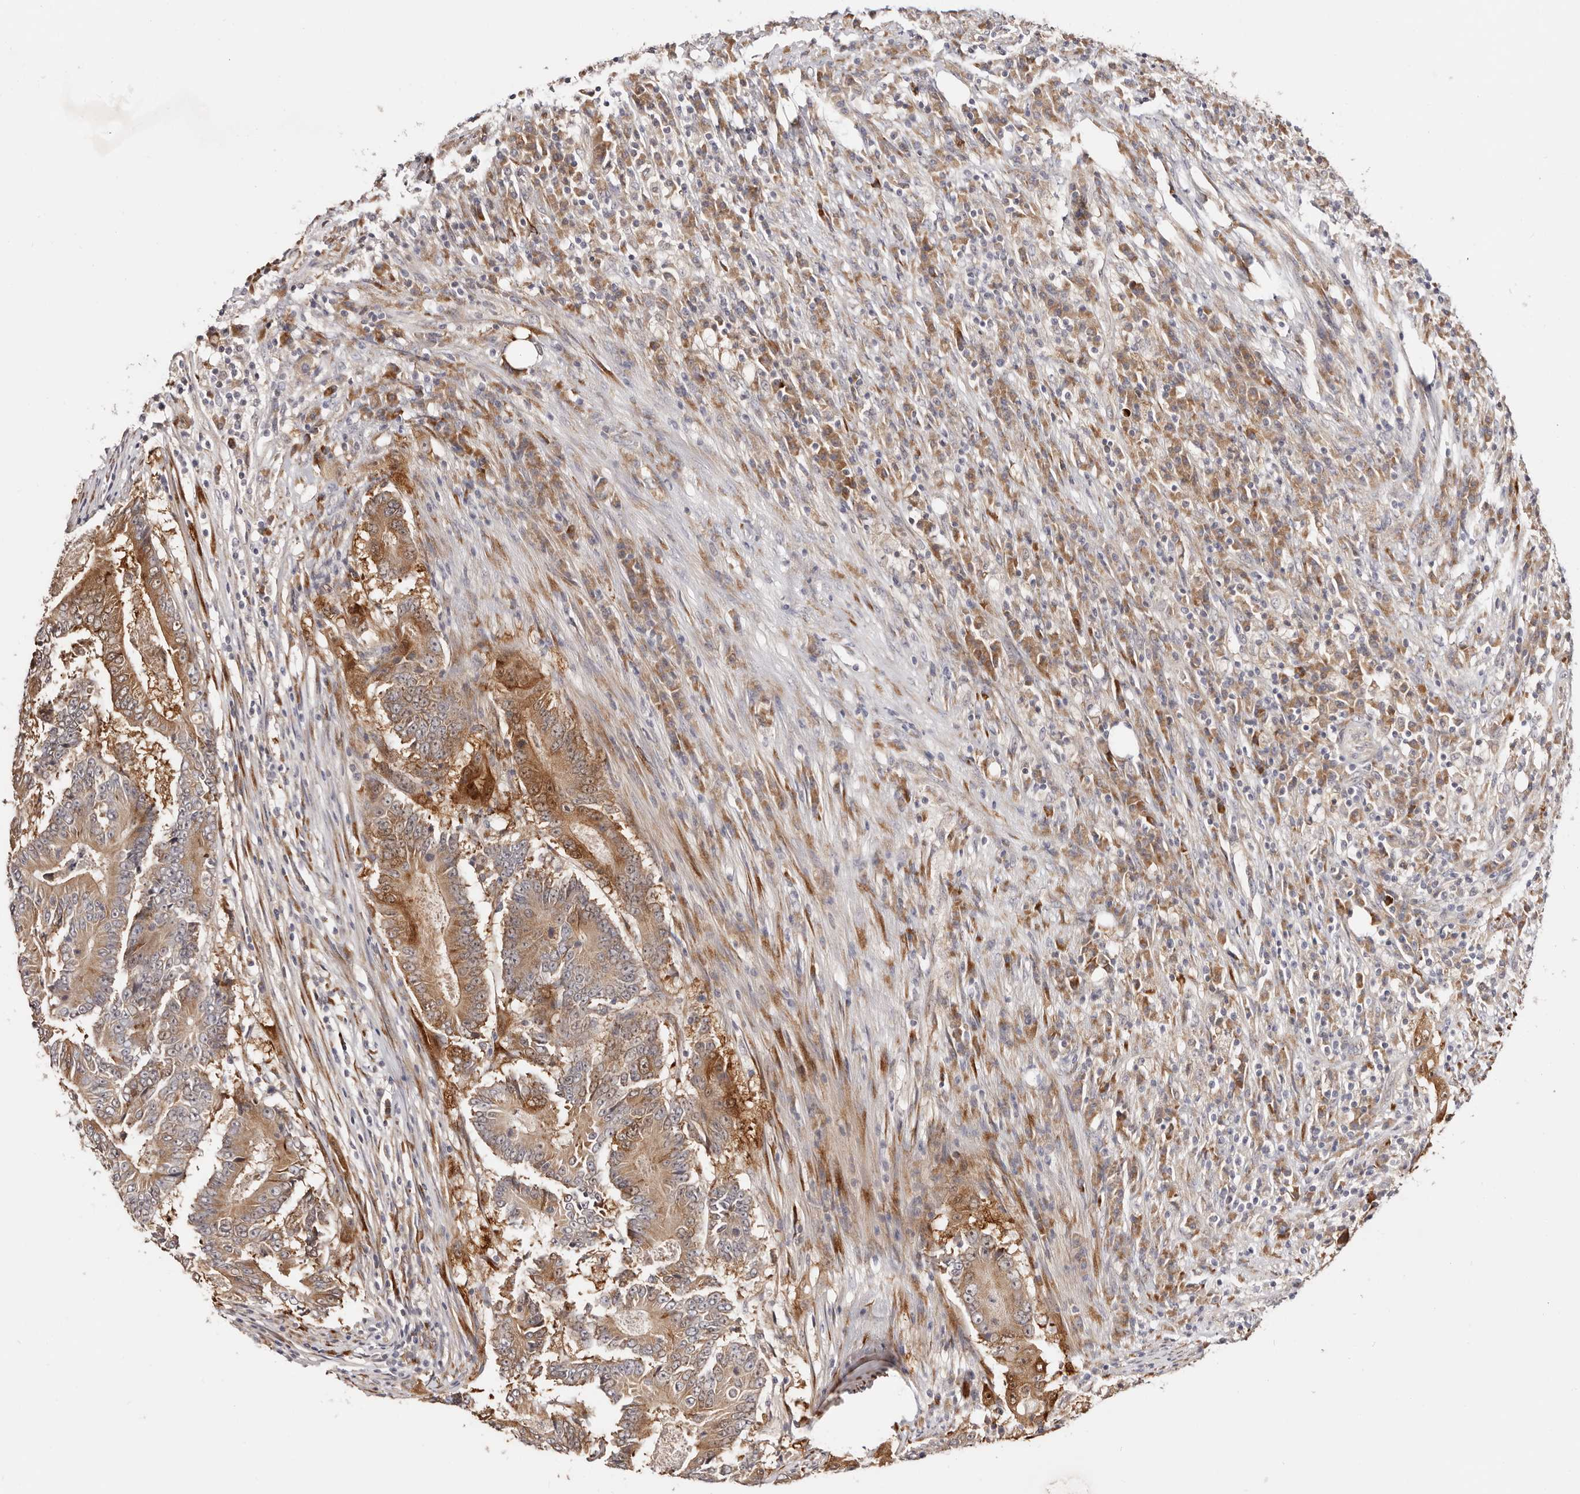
{"staining": {"intensity": "moderate", "quantity": ">75%", "location": "cytoplasmic/membranous,nuclear"}, "tissue": "colorectal cancer", "cell_type": "Tumor cells", "image_type": "cancer", "snomed": [{"axis": "morphology", "description": "Adenocarcinoma, NOS"}, {"axis": "topography", "description": "Colon"}], "caption": "The photomicrograph displays a brown stain indicating the presence of a protein in the cytoplasmic/membranous and nuclear of tumor cells in colorectal cancer. The staining was performed using DAB (3,3'-diaminobenzidine), with brown indicating positive protein expression. Nuclei are stained blue with hematoxylin.", "gene": "BCL2L15", "patient": {"sex": "male", "age": 83}}